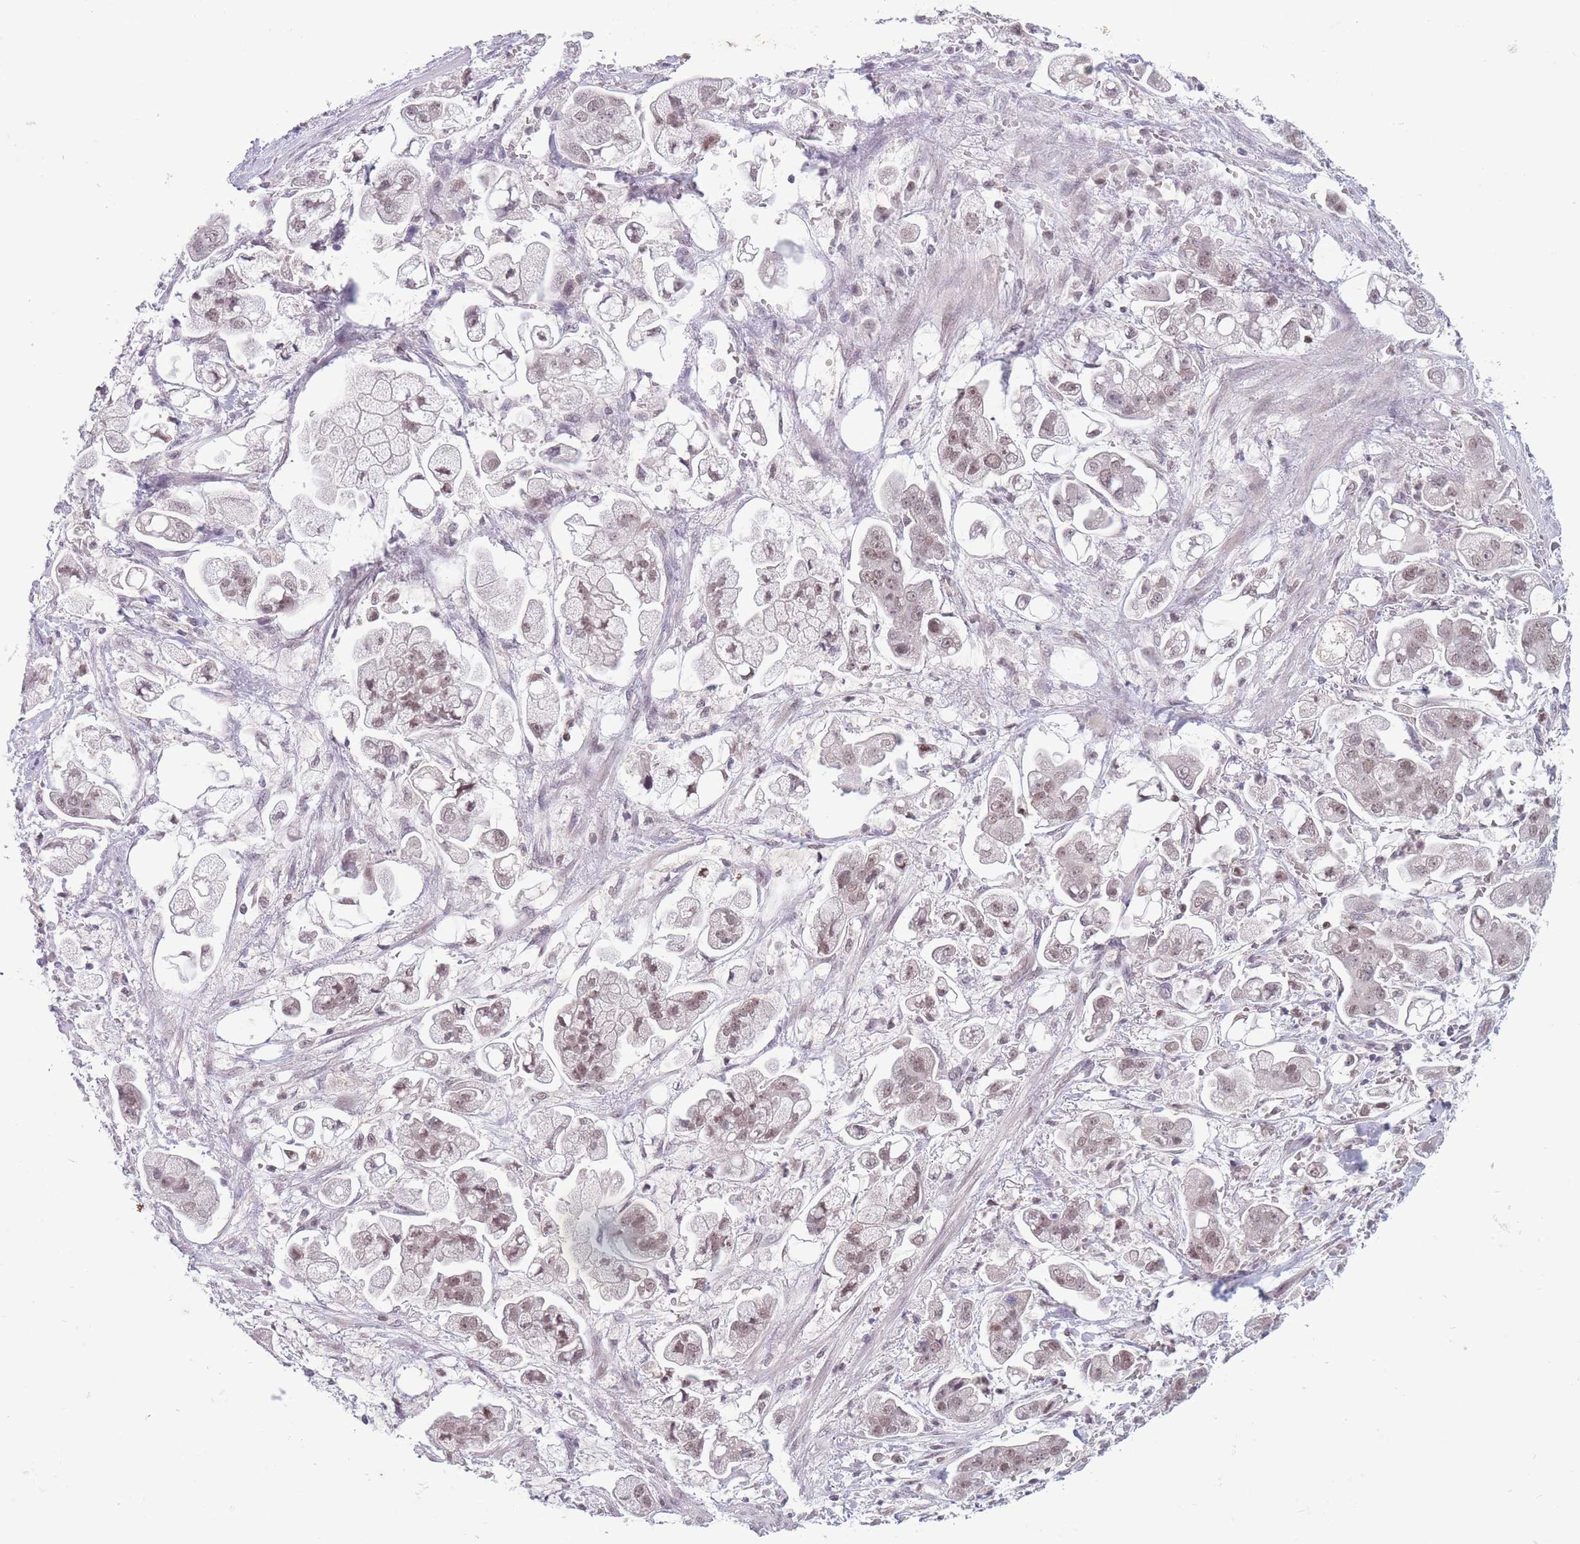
{"staining": {"intensity": "weak", "quantity": "25%-75%", "location": "nuclear"}, "tissue": "stomach cancer", "cell_type": "Tumor cells", "image_type": "cancer", "snomed": [{"axis": "morphology", "description": "Adenocarcinoma, NOS"}, {"axis": "topography", "description": "Stomach"}], "caption": "Brown immunohistochemical staining in human adenocarcinoma (stomach) reveals weak nuclear staining in approximately 25%-75% of tumor cells.", "gene": "ARID3B", "patient": {"sex": "male", "age": 62}}